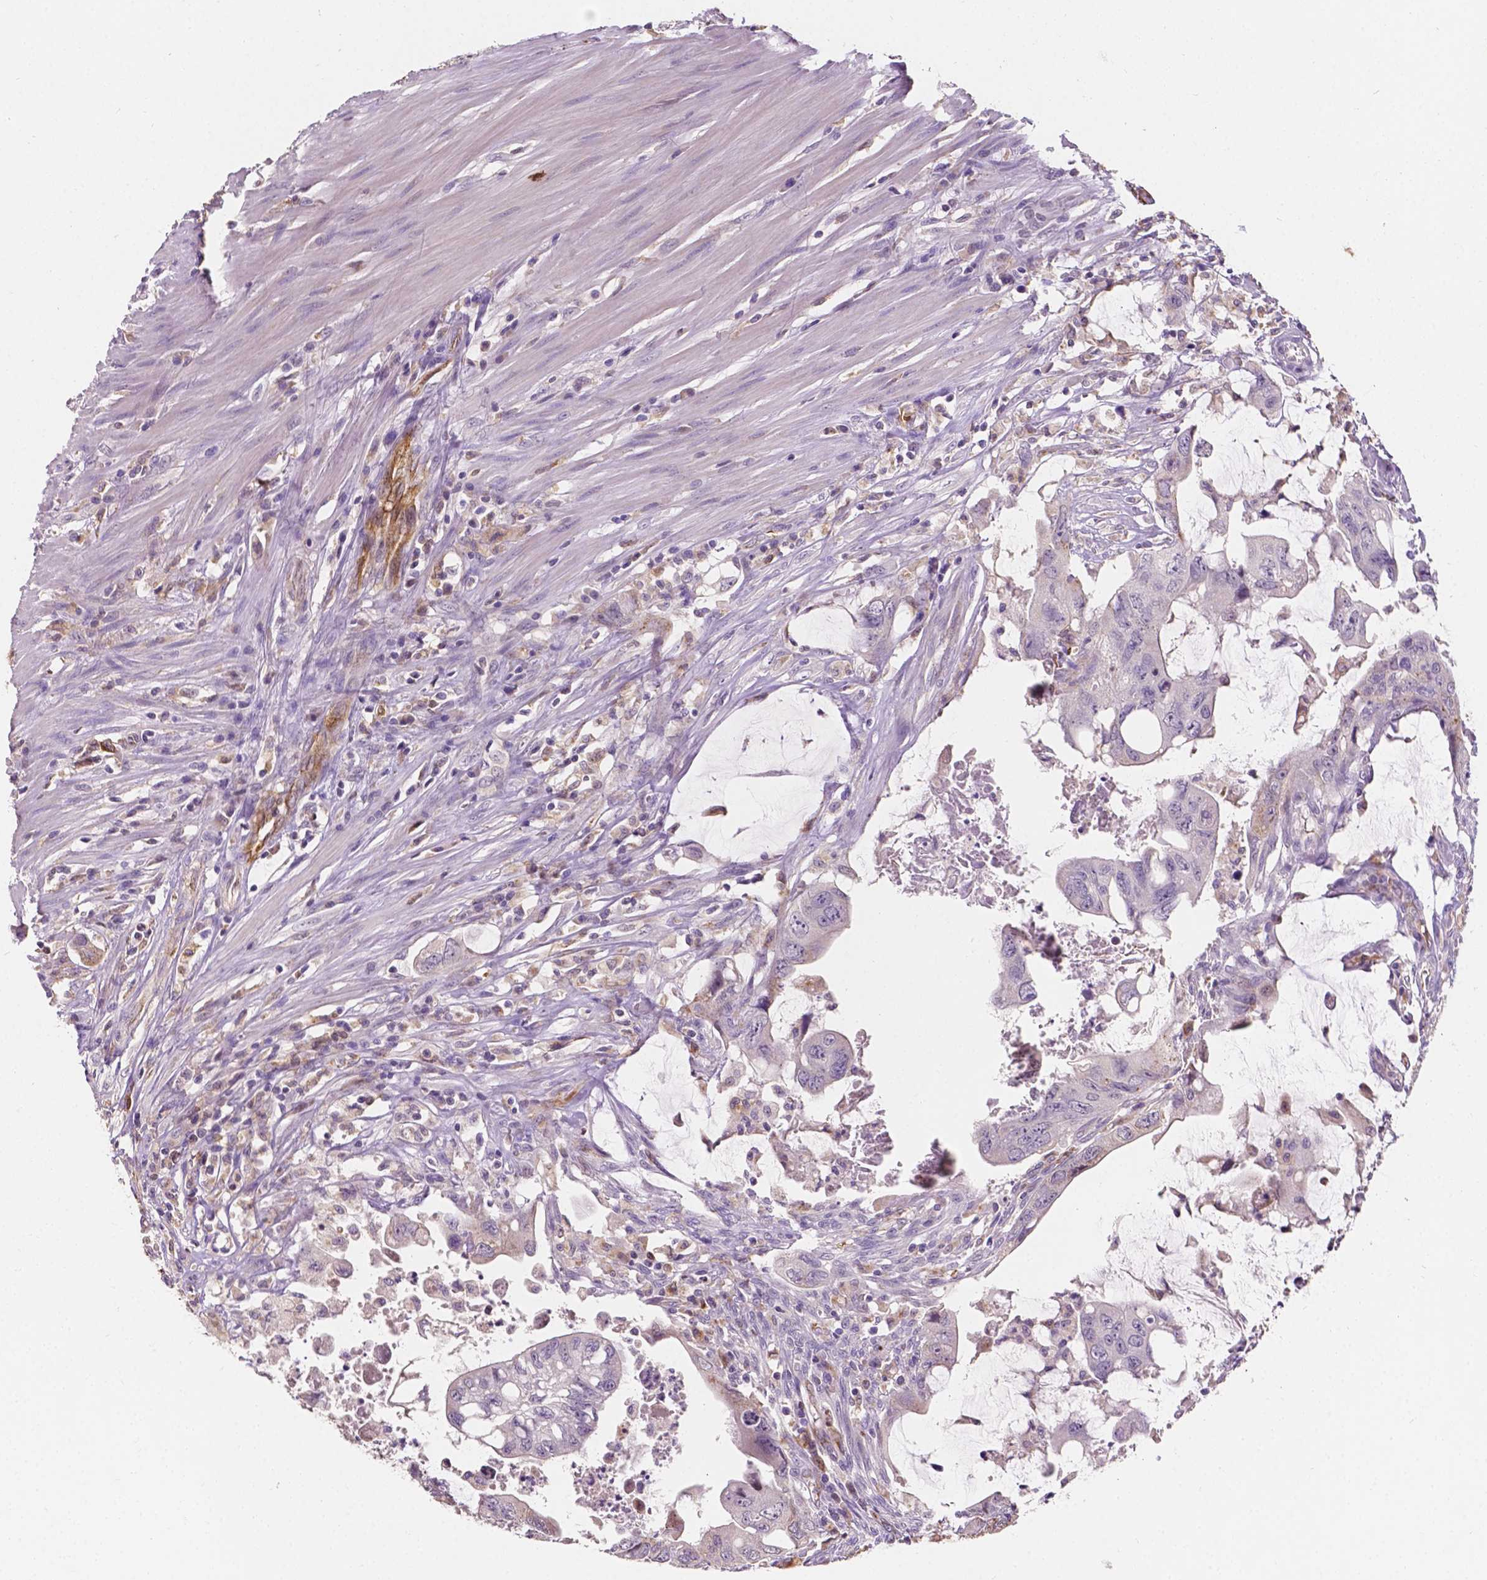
{"staining": {"intensity": "negative", "quantity": "none", "location": "none"}, "tissue": "colorectal cancer", "cell_type": "Tumor cells", "image_type": "cancer", "snomed": [{"axis": "morphology", "description": "Adenocarcinoma, NOS"}, {"axis": "topography", "description": "Colon"}], "caption": "Histopathology image shows no significant protein expression in tumor cells of colorectal adenocarcinoma.", "gene": "SLC22A4", "patient": {"sex": "male", "age": 57}}